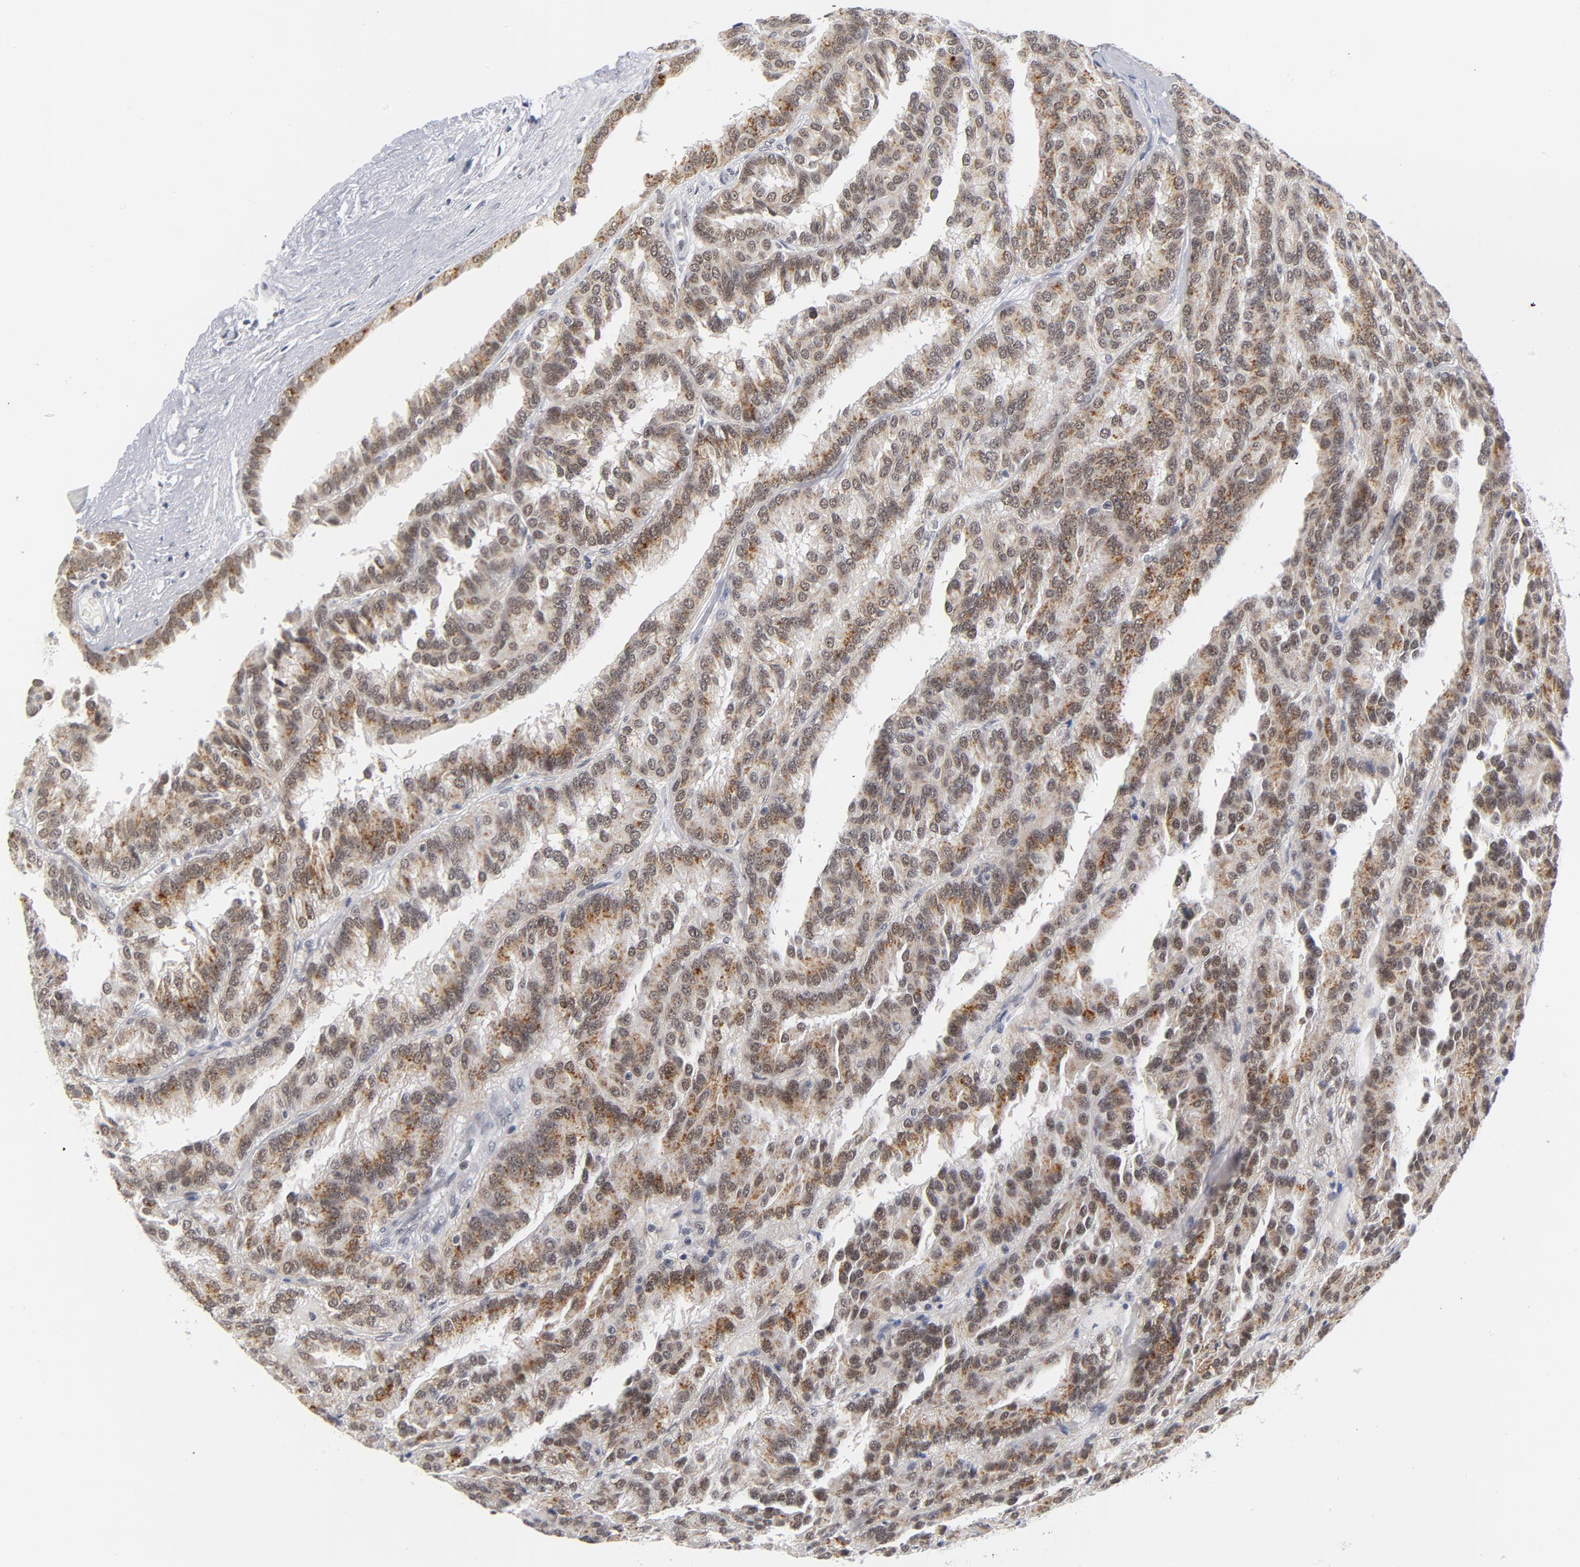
{"staining": {"intensity": "moderate", "quantity": ">75%", "location": "cytoplasmic/membranous,nuclear"}, "tissue": "renal cancer", "cell_type": "Tumor cells", "image_type": "cancer", "snomed": [{"axis": "morphology", "description": "Adenocarcinoma, NOS"}, {"axis": "topography", "description": "Kidney"}], "caption": "The histopathology image reveals a brown stain indicating the presence of a protein in the cytoplasmic/membranous and nuclear of tumor cells in renal cancer.", "gene": "BAP1", "patient": {"sex": "male", "age": 46}}